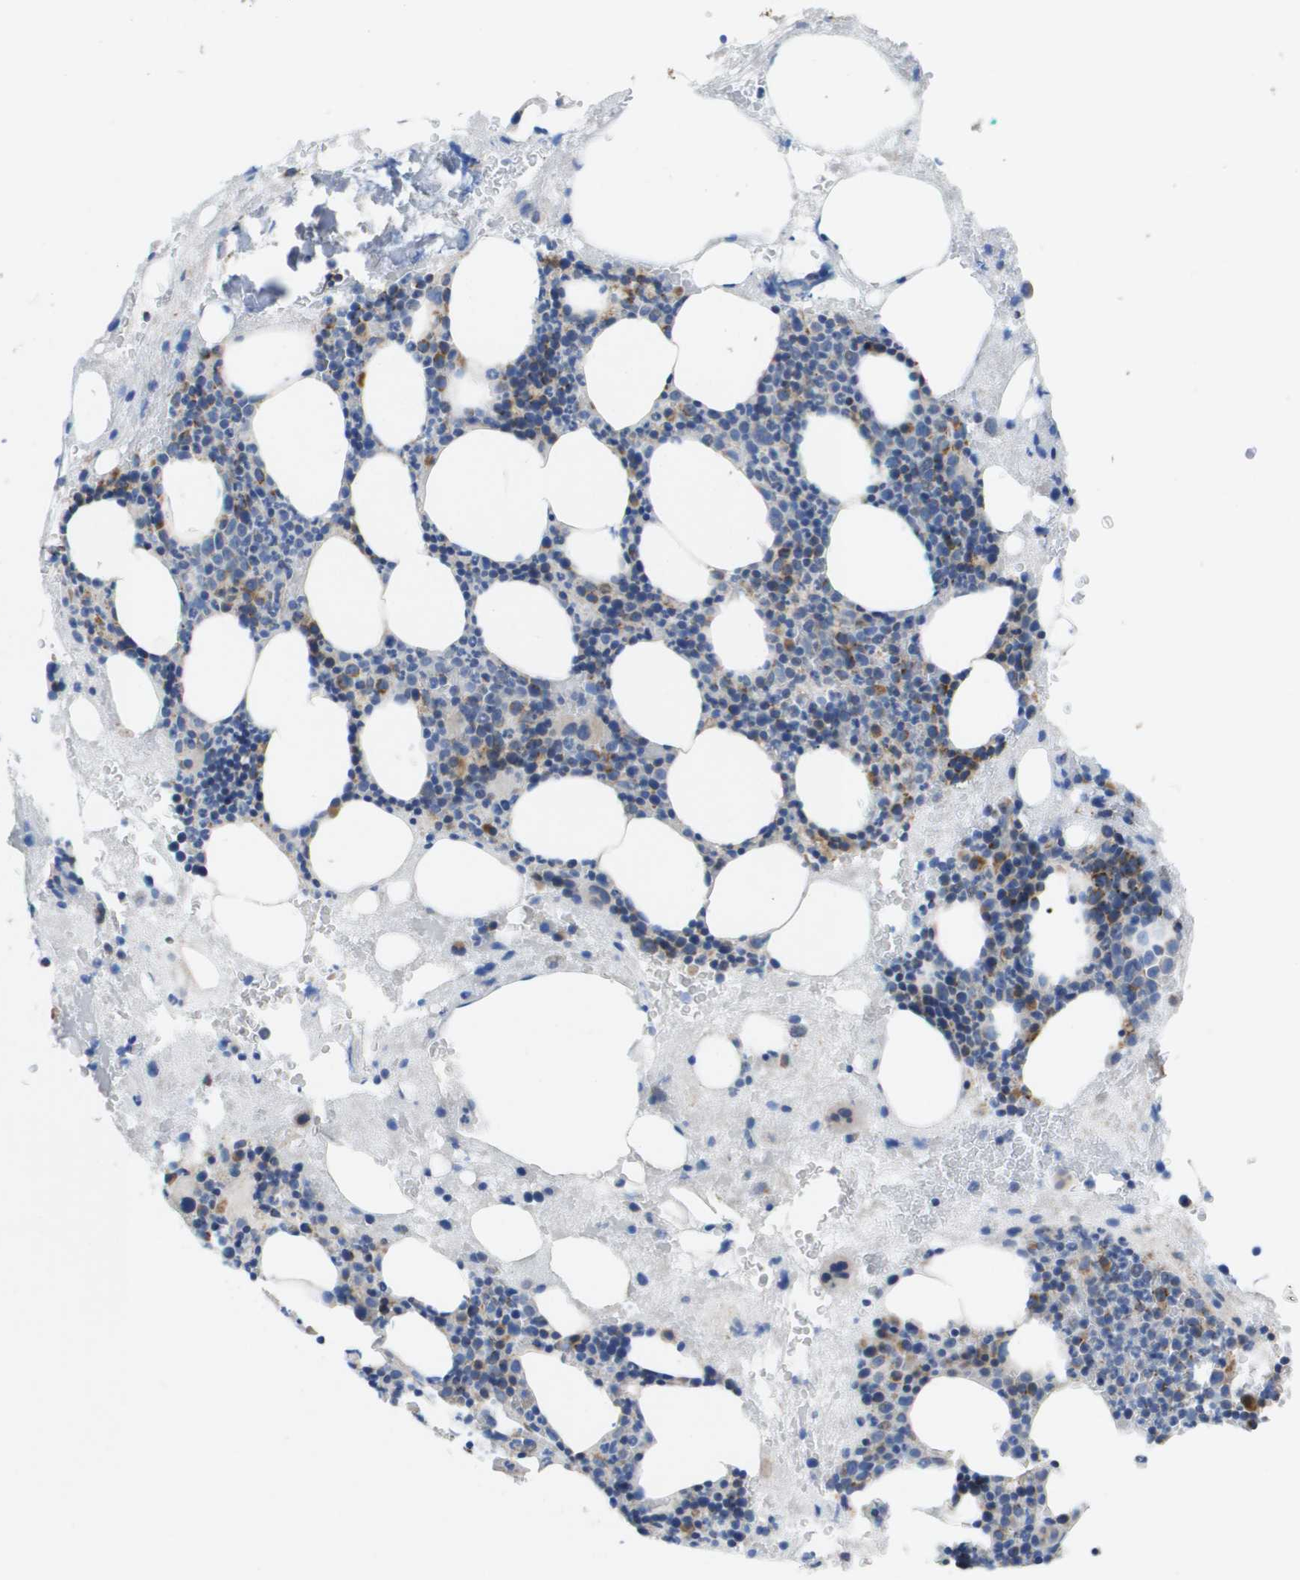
{"staining": {"intensity": "moderate", "quantity": "<25%", "location": "cytoplasmic/membranous"}, "tissue": "bone marrow", "cell_type": "Hematopoietic cells", "image_type": "normal", "snomed": [{"axis": "morphology", "description": "Normal tissue, NOS"}, {"axis": "morphology", "description": "Inflammation, NOS"}, {"axis": "topography", "description": "Bone marrow"}], "caption": "A photomicrograph of bone marrow stained for a protein shows moderate cytoplasmic/membranous brown staining in hematopoietic cells.", "gene": "FIS1", "patient": {"sex": "female", "age": 78}}